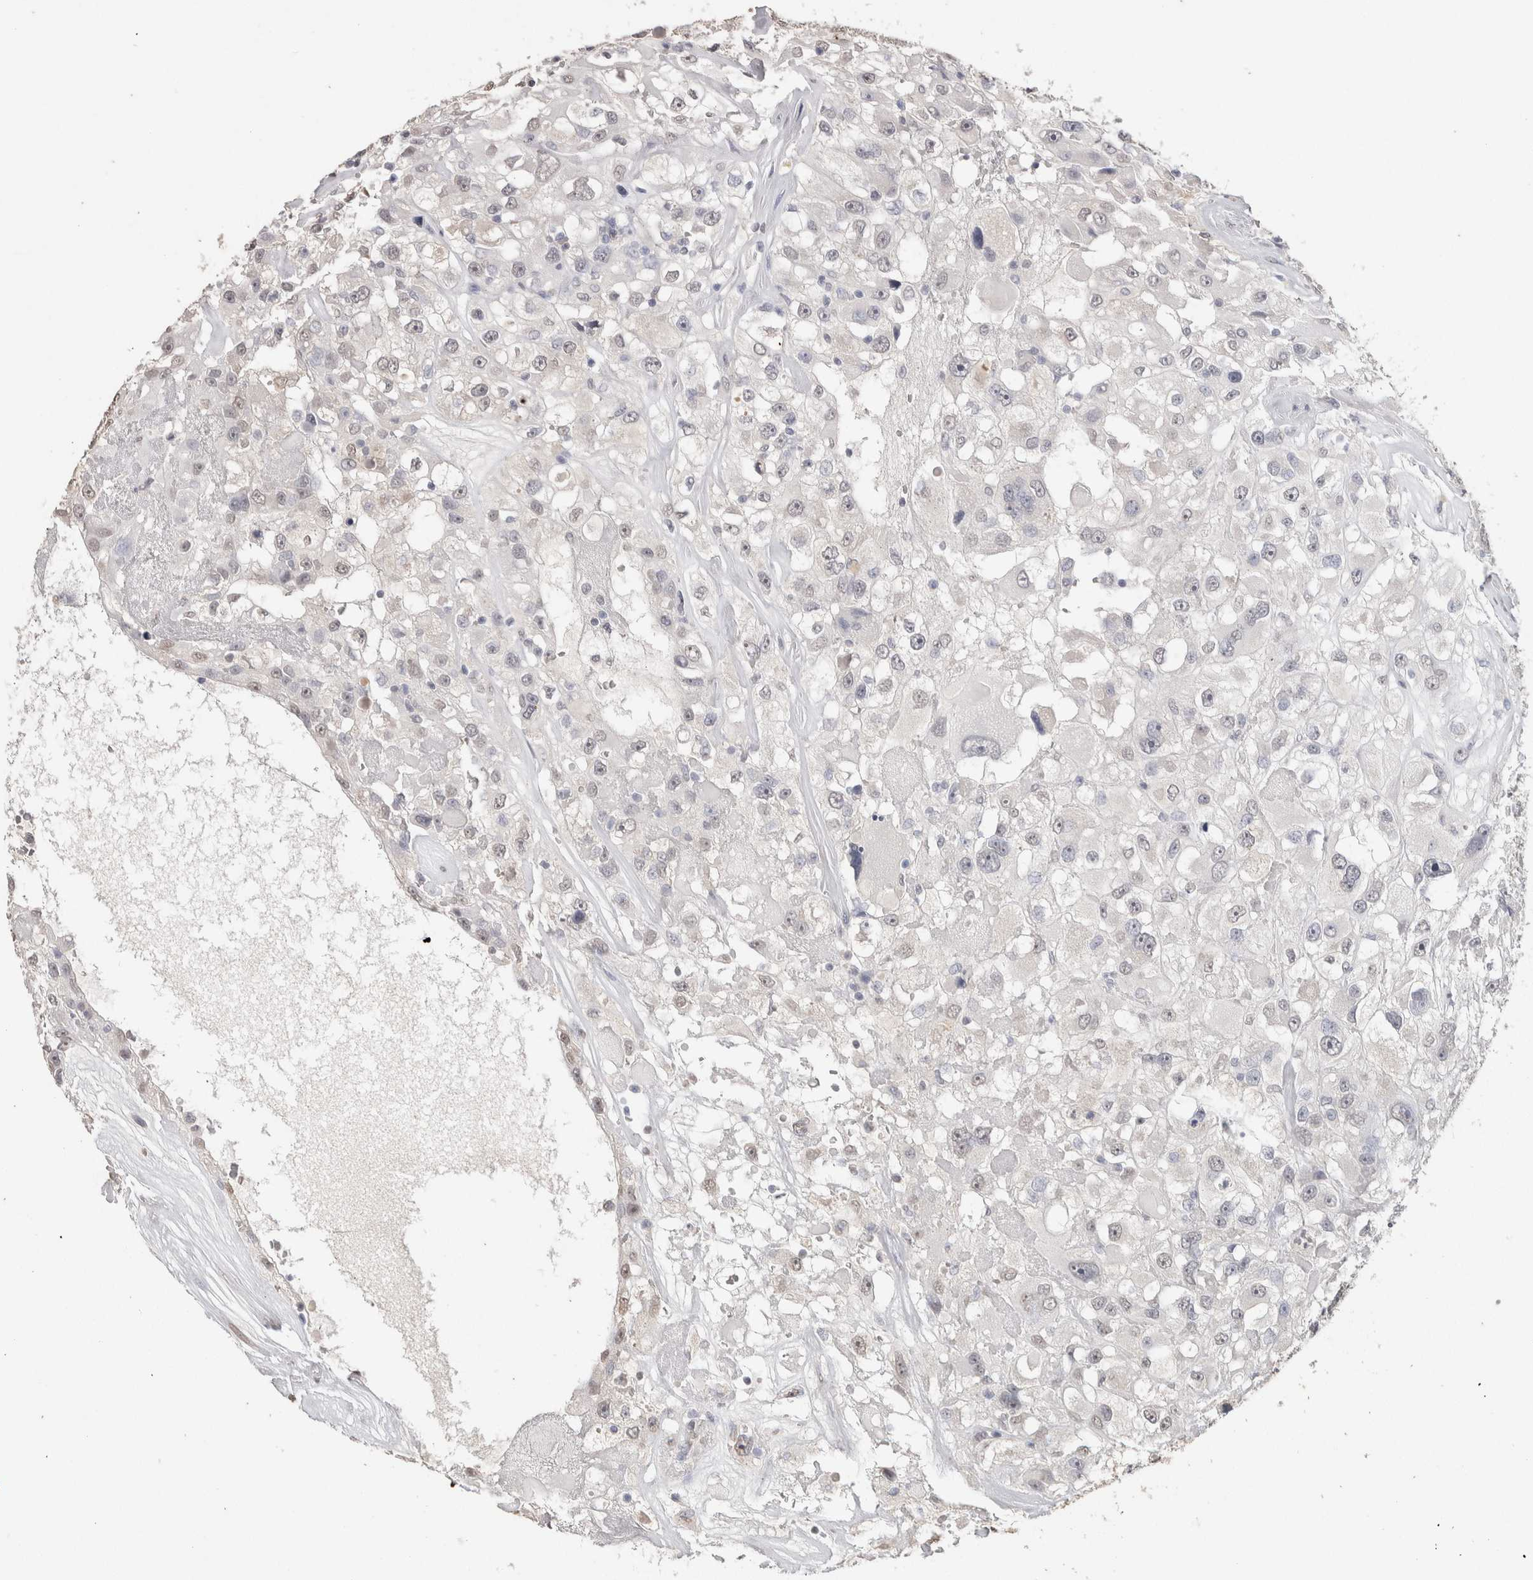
{"staining": {"intensity": "negative", "quantity": "none", "location": "none"}, "tissue": "renal cancer", "cell_type": "Tumor cells", "image_type": "cancer", "snomed": [{"axis": "morphology", "description": "Adenocarcinoma, NOS"}, {"axis": "topography", "description": "Kidney"}], "caption": "Immunohistochemical staining of renal adenocarcinoma displays no significant staining in tumor cells. (Brightfield microscopy of DAB (3,3'-diaminobenzidine) IHC at high magnification).", "gene": "LGALS2", "patient": {"sex": "female", "age": 52}}